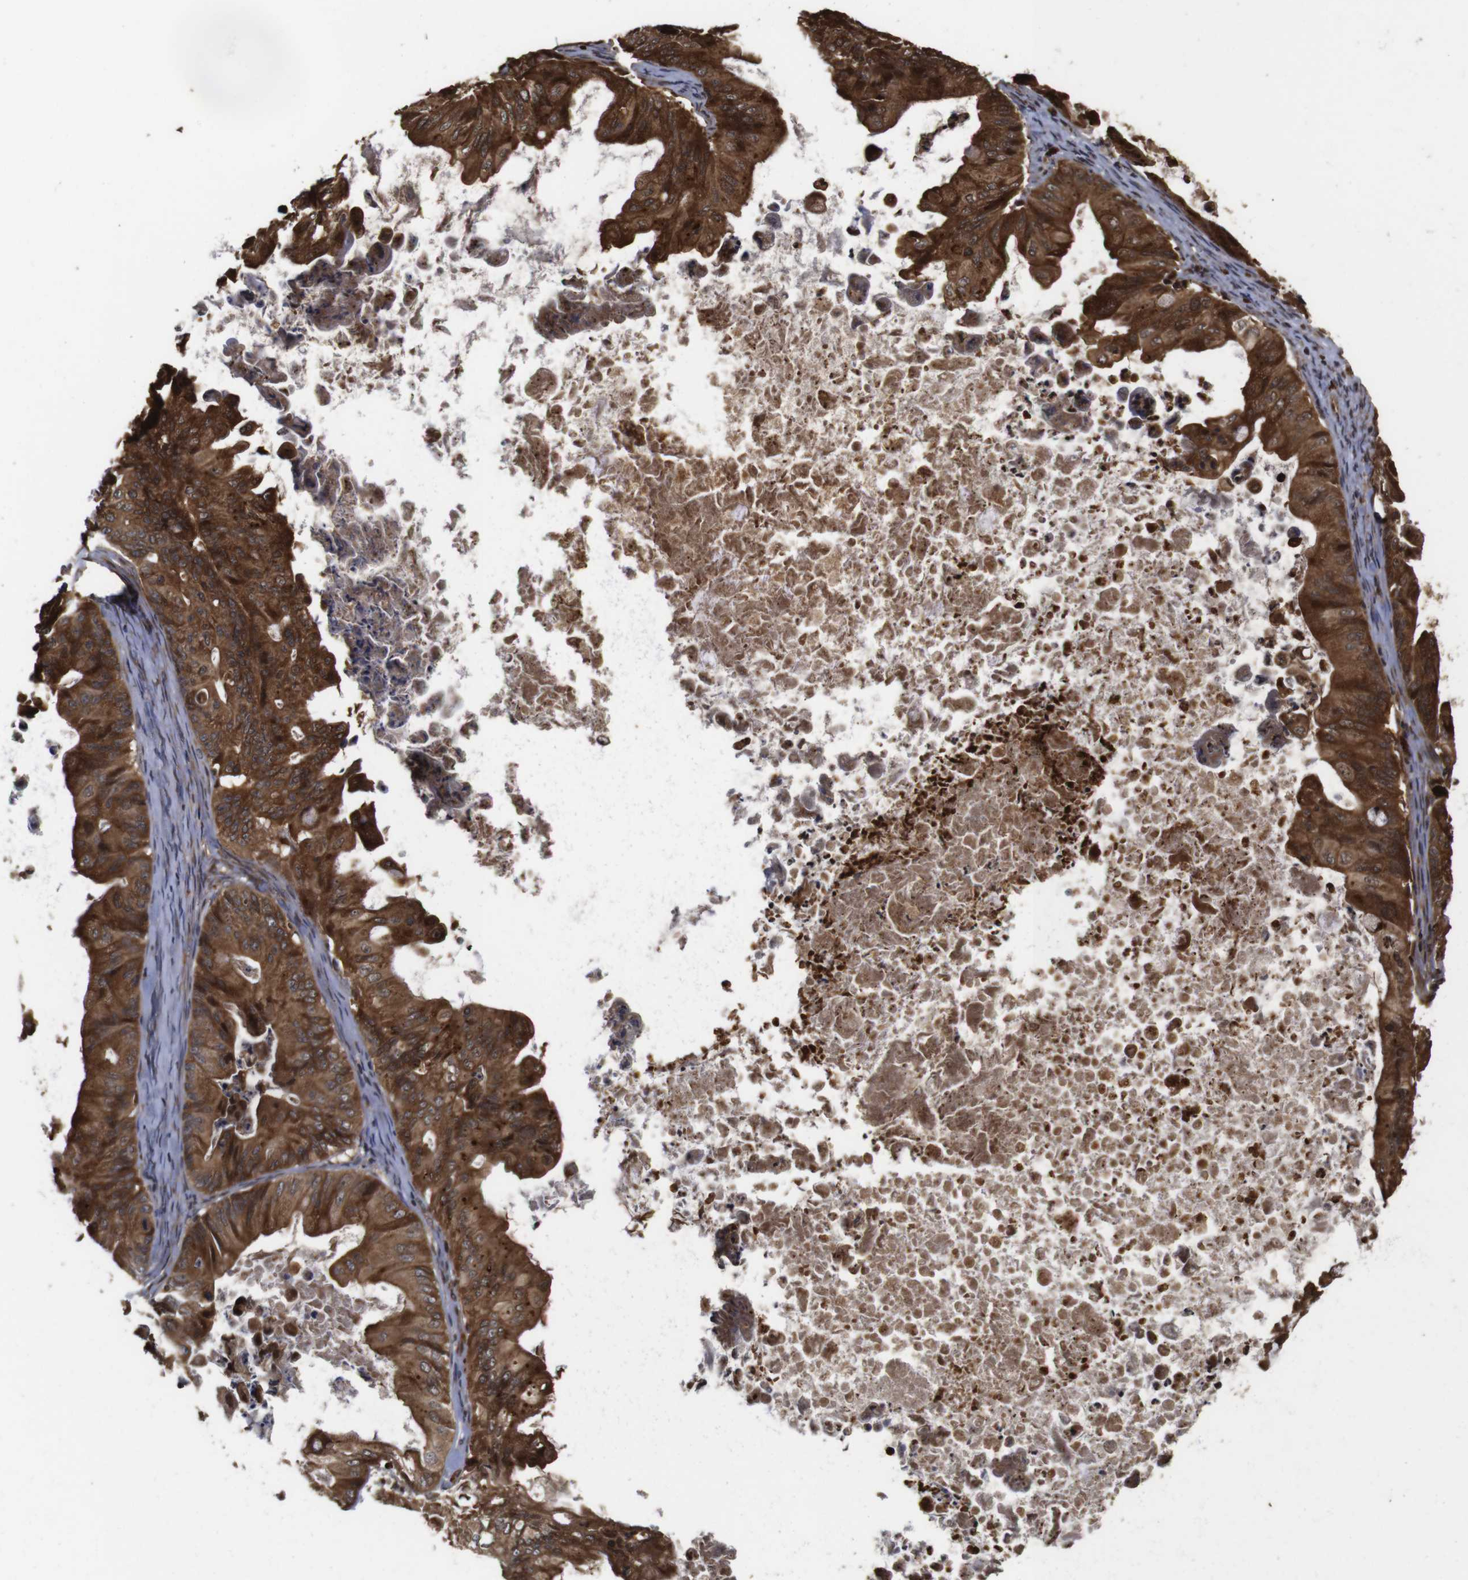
{"staining": {"intensity": "strong", "quantity": ">75%", "location": "cytoplasmic/membranous"}, "tissue": "ovarian cancer", "cell_type": "Tumor cells", "image_type": "cancer", "snomed": [{"axis": "morphology", "description": "Cystadenocarcinoma, mucinous, NOS"}, {"axis": "topography", "description": "Ovary"}], "caption": "A brown stain highlights strong cytoplasmic/membranous expression of a protein in mucinous cystadenocarcinoma (ovarian) tumor cells. Immunohistochemistry (ihc) stains the protein of interest in brown and the nuclei are stained blue.", "gene": "PTPN14", "patient": {"sex": "female", "age": 37}}